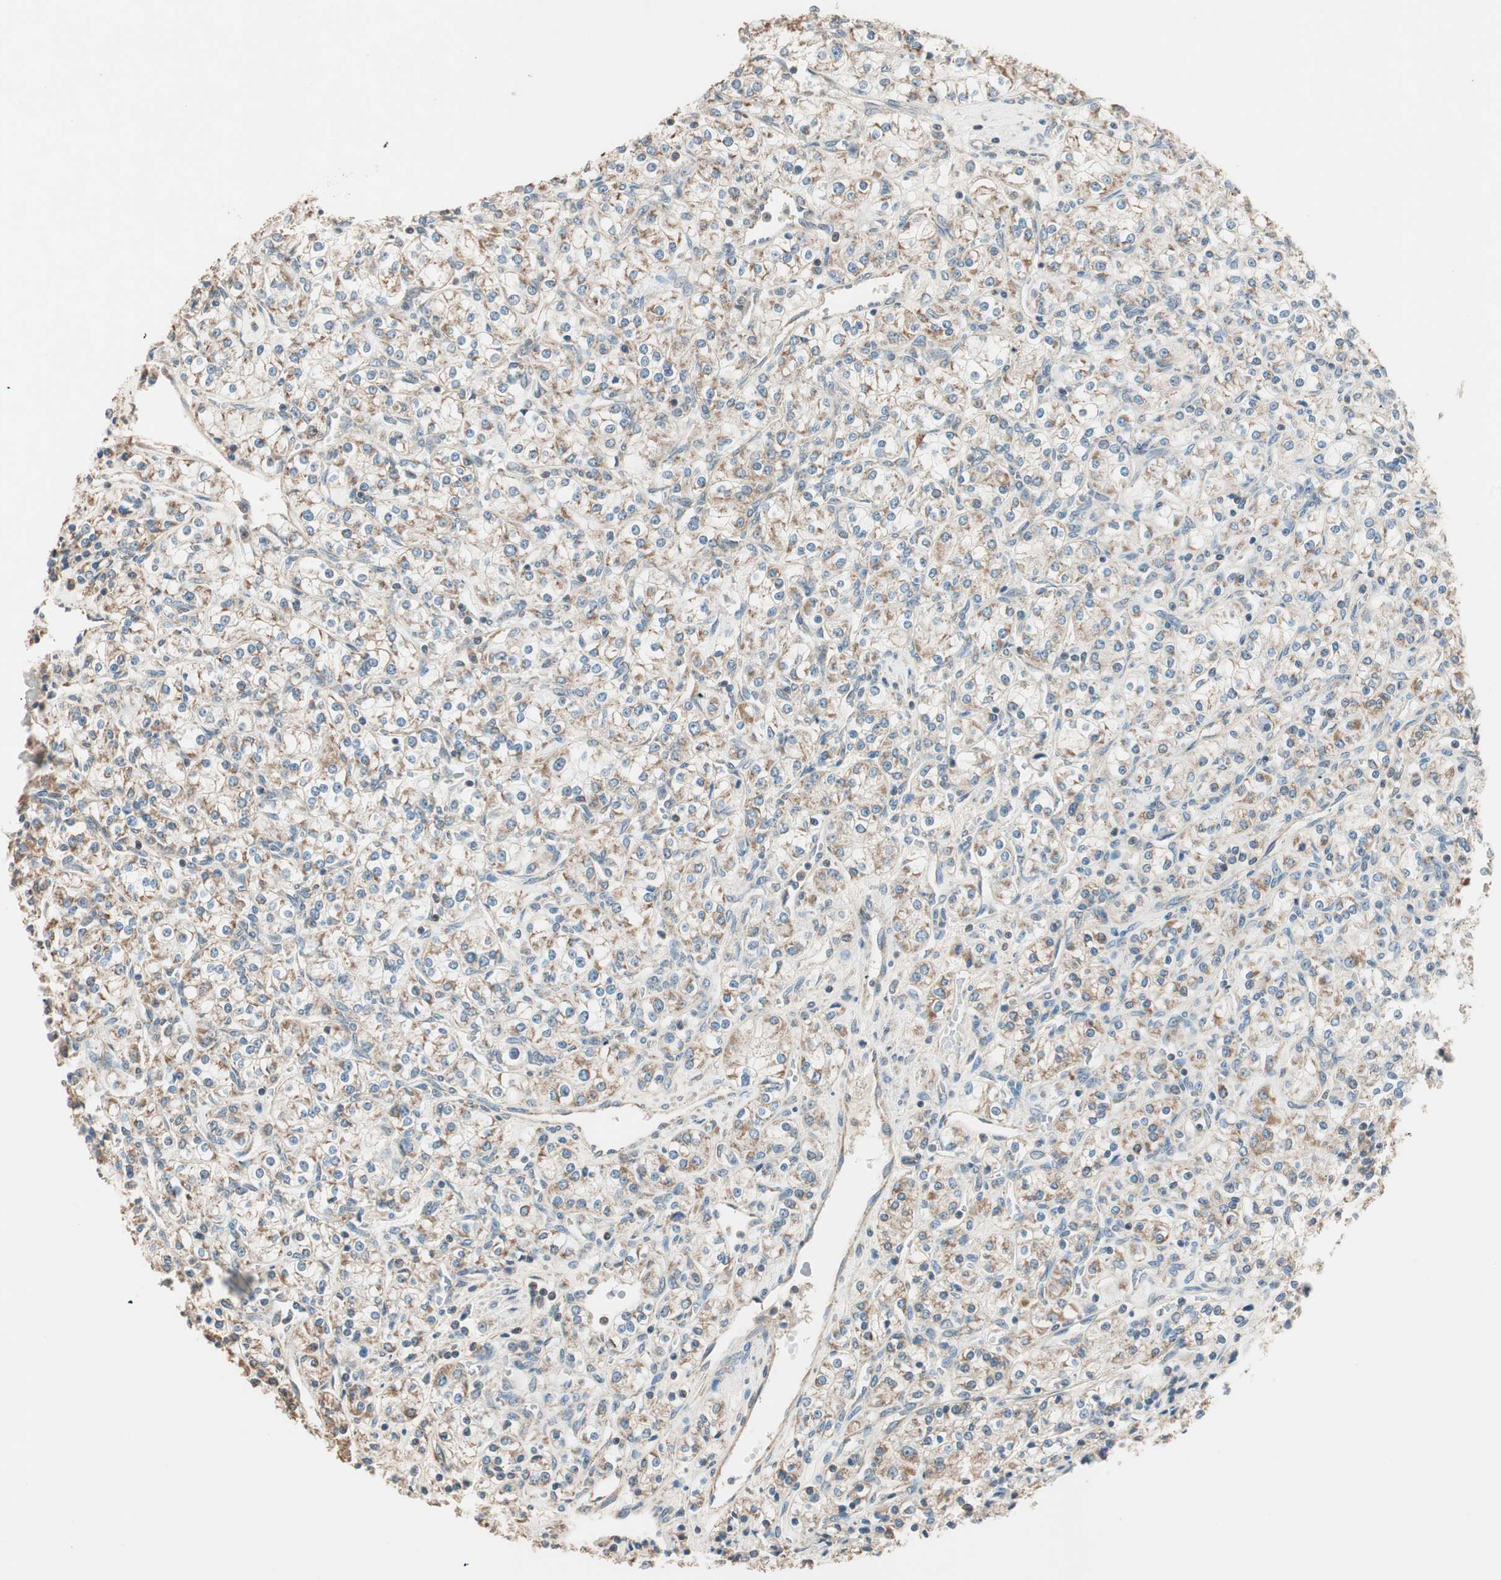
{"staining": {"intensity": "weak", "quantity": ">75%", "location": "cytoplasmic/membranous"}, "tissue": "renal cancer", "cell_type": "Tumor cells", "image_type": "cancer", "snomed": [{"axis": "morphology", "description": "Adenocarcinoma, NOS"}, {"axis": "topography", "description": "Kidney"}], "caption": "Immunohistochemistry (DAB (3,3'-diaminobenzidine)) staining of renal cancer (adenocarcinoma) displays weak cytoplasmic/membranous protein staining in approximately >75% of tumor cells. (DAB (3,3'-diaminobenzidine) = brown stain, brightfield microscopy at high magnification).", "gene": "TRIM21", "patient": {"sex": "male", "age": 77}}